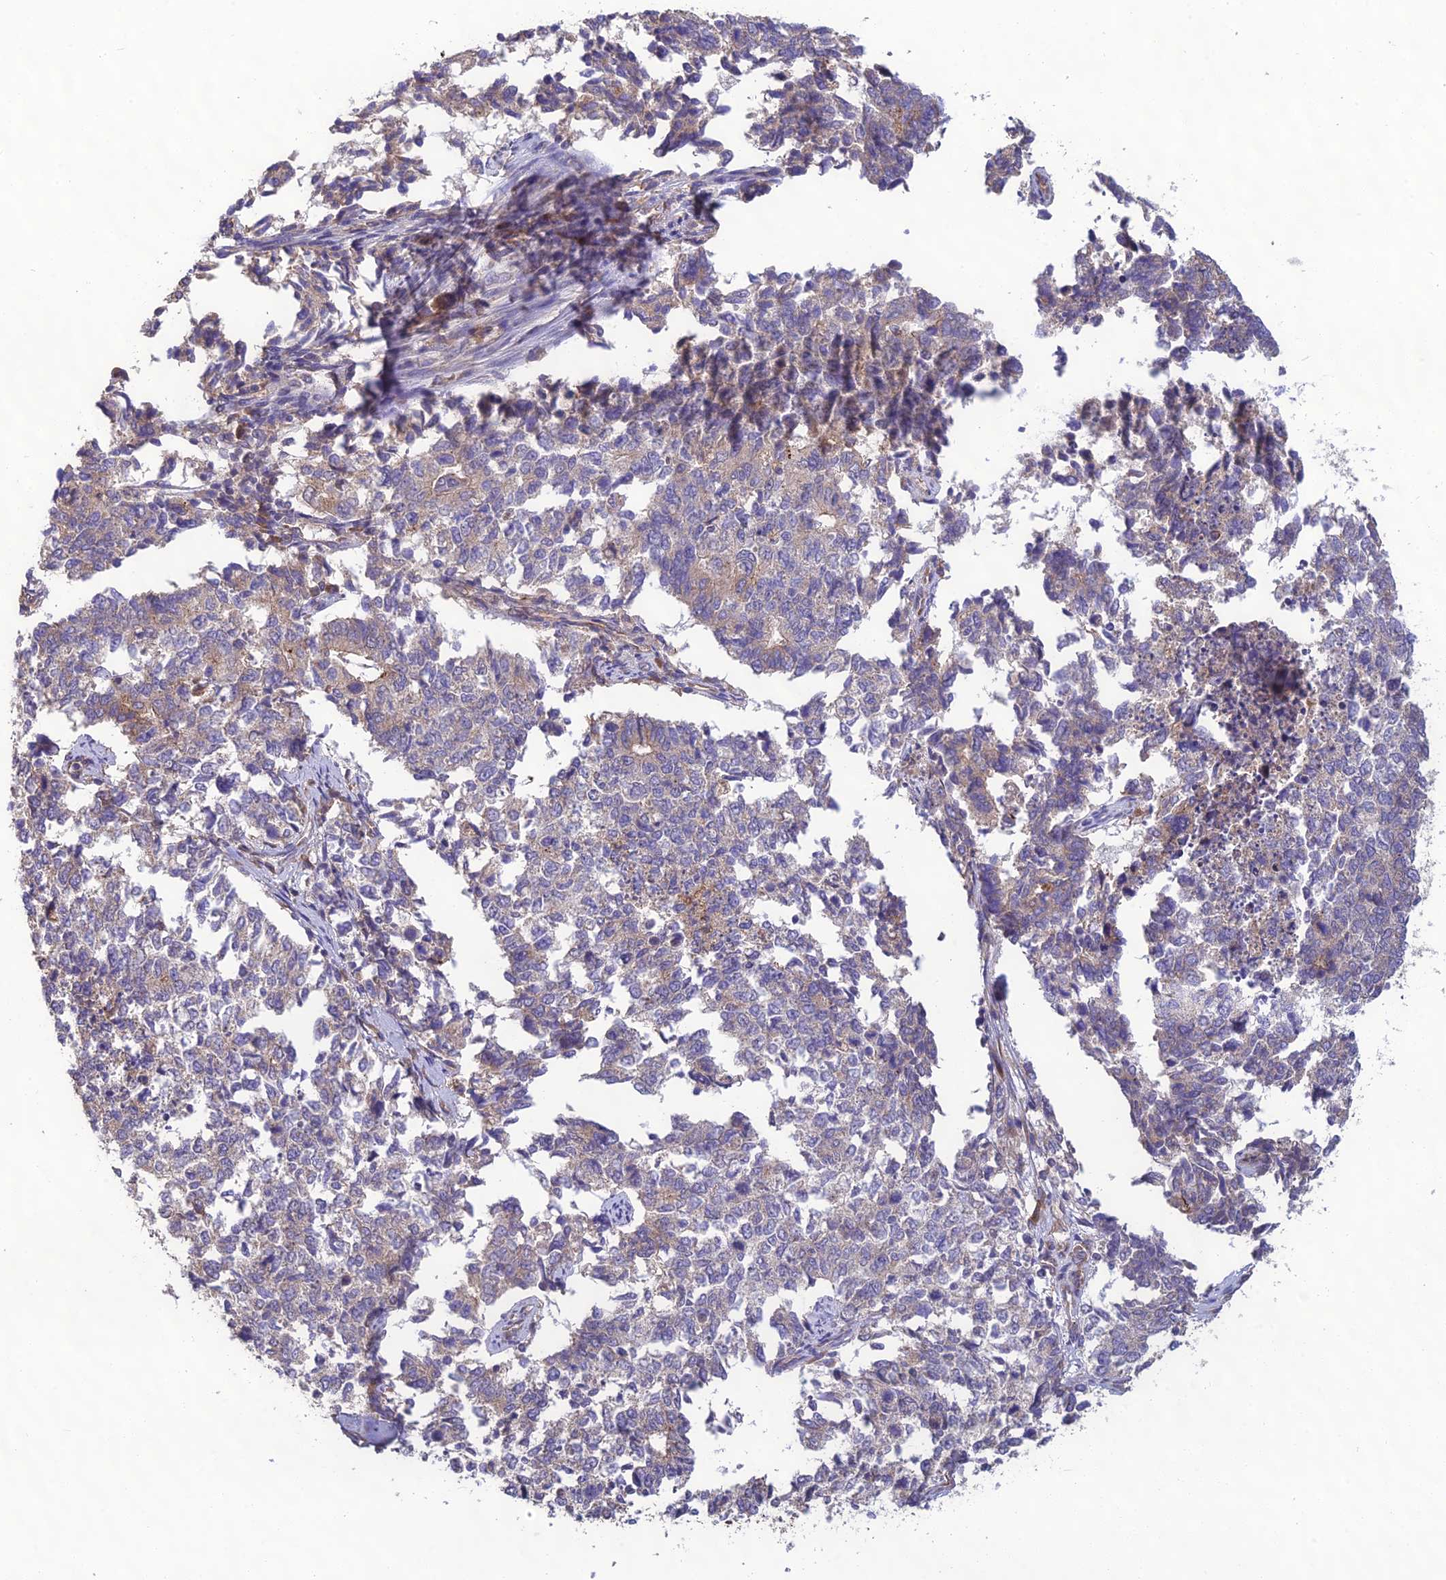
{"staining": {"intensity": "weak", "quantity": "25%-75%", "location": "cytoplasmic/membranous"}, "tissue": "cervical cancer", "cell_type": "Tumor cells", "image_type": "cancer", "snomed": [{"axis": "morphology", "description": "Squamous cell carcinoma, NOS"}, {"axis": "topography", "description": "Cervix"}], "caption": "DAB (3,3'-diaminobenzidine) immunohistochemical staining of squamous cell carcinoma (cervical) demonstrates weak cytoplasmic/membranous protein staining in approximately 25%-75% of tumor cells.", "gene": "MRNIP", "patient": {"sex": "female", "age": 63}}